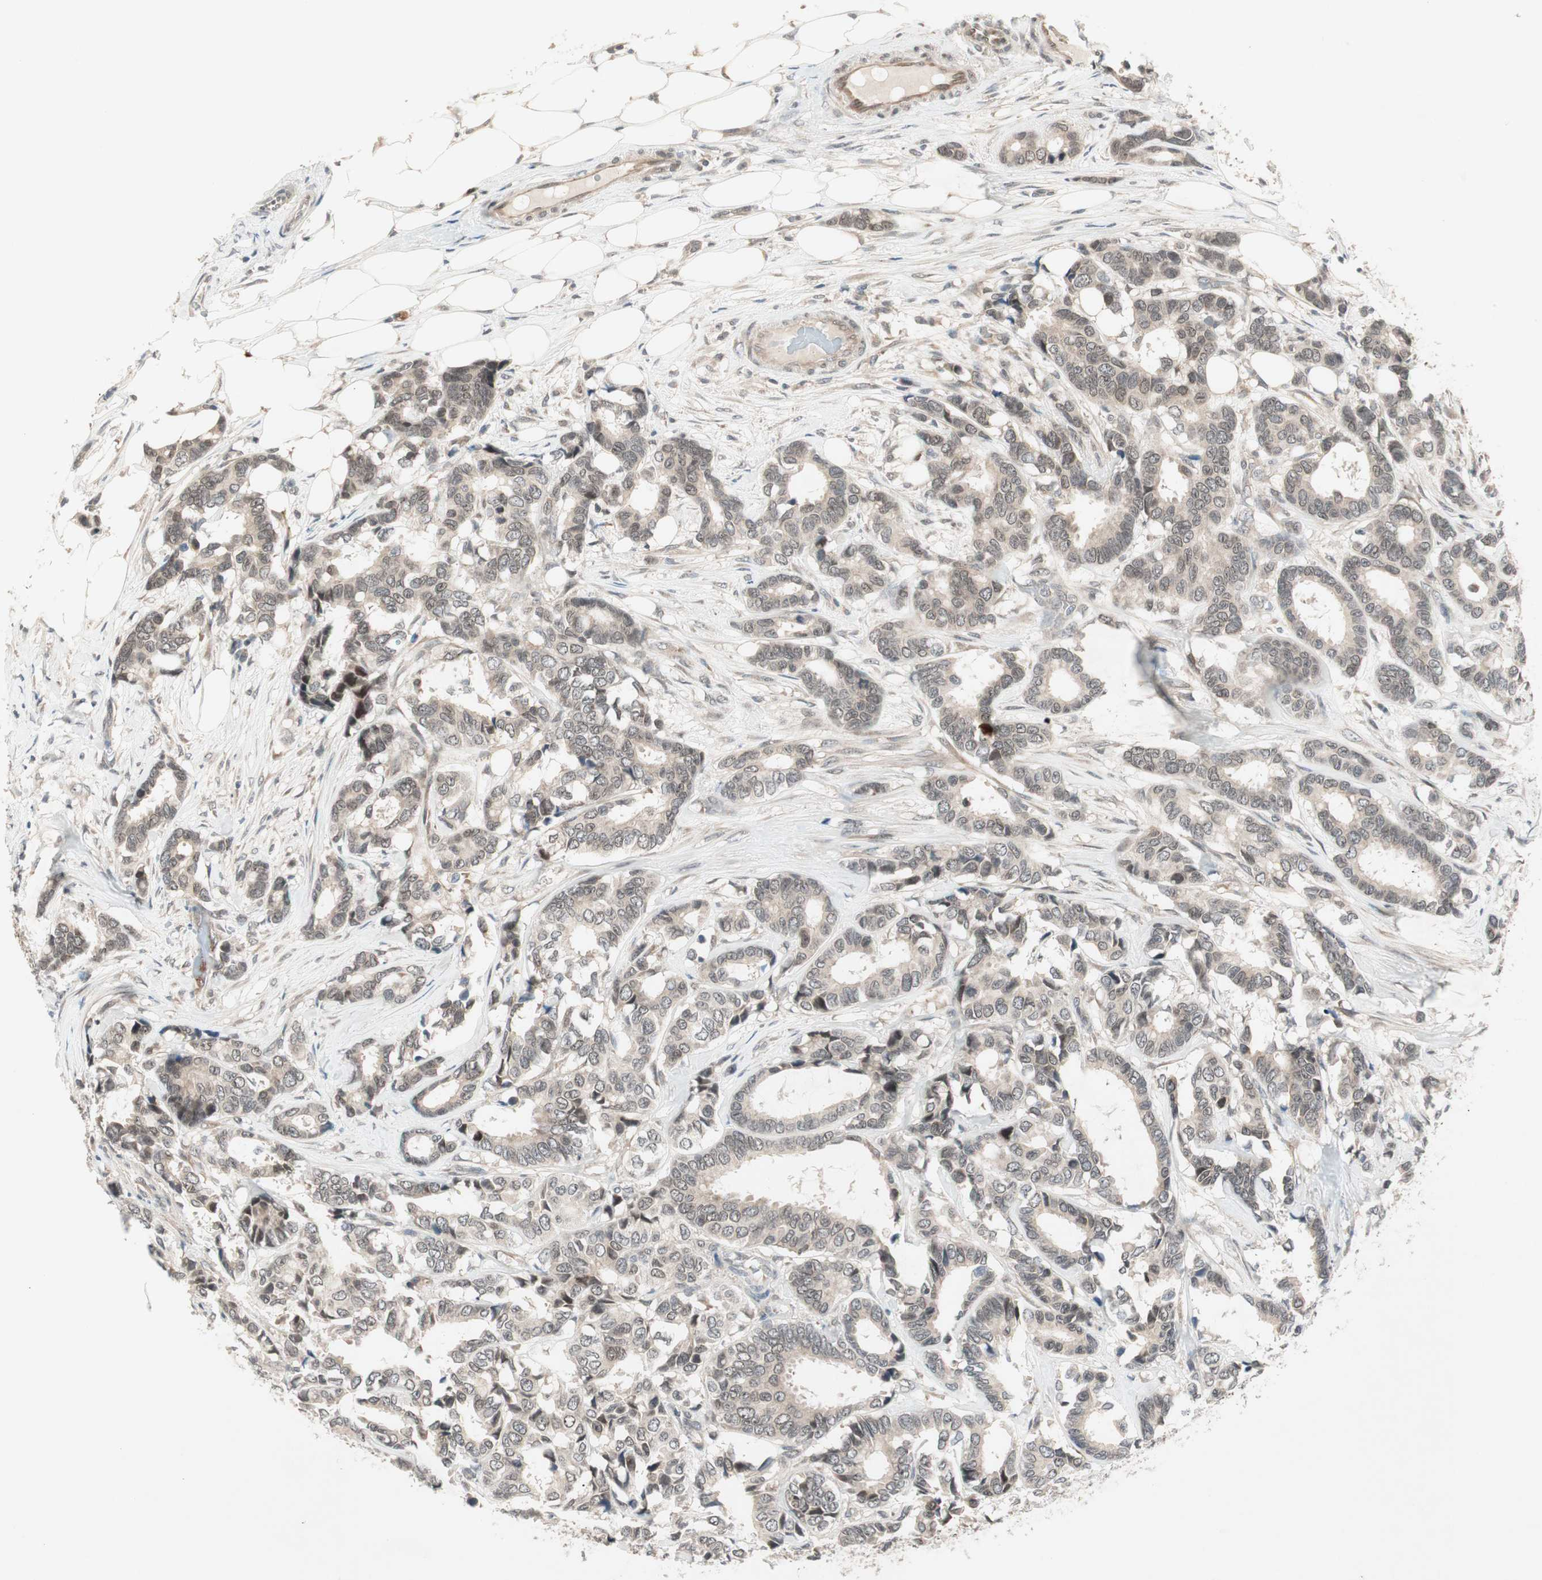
{"staining": {"intensity": "weak", "quantity": "25%-75%", "location": "cytoplasmic/membranous"}, "tissue": "breast cancer", "cell_type": "Tumor cells", "image_type": "cancer", "snomed": [{"axis": "morphology", "description": "Duct carcinoma"}, {"axis": "topography", "description": "Breast"}], "caption": "Immunohistochemical staining of infiltrating ductal carcinoma (breast) demonstrates low levels of weak cytoplasmic/membranous protein expression in about 25%-75% of tumor cells.", "gene": "PGBD1", "patient": {"sex": "female", "age": 87}}